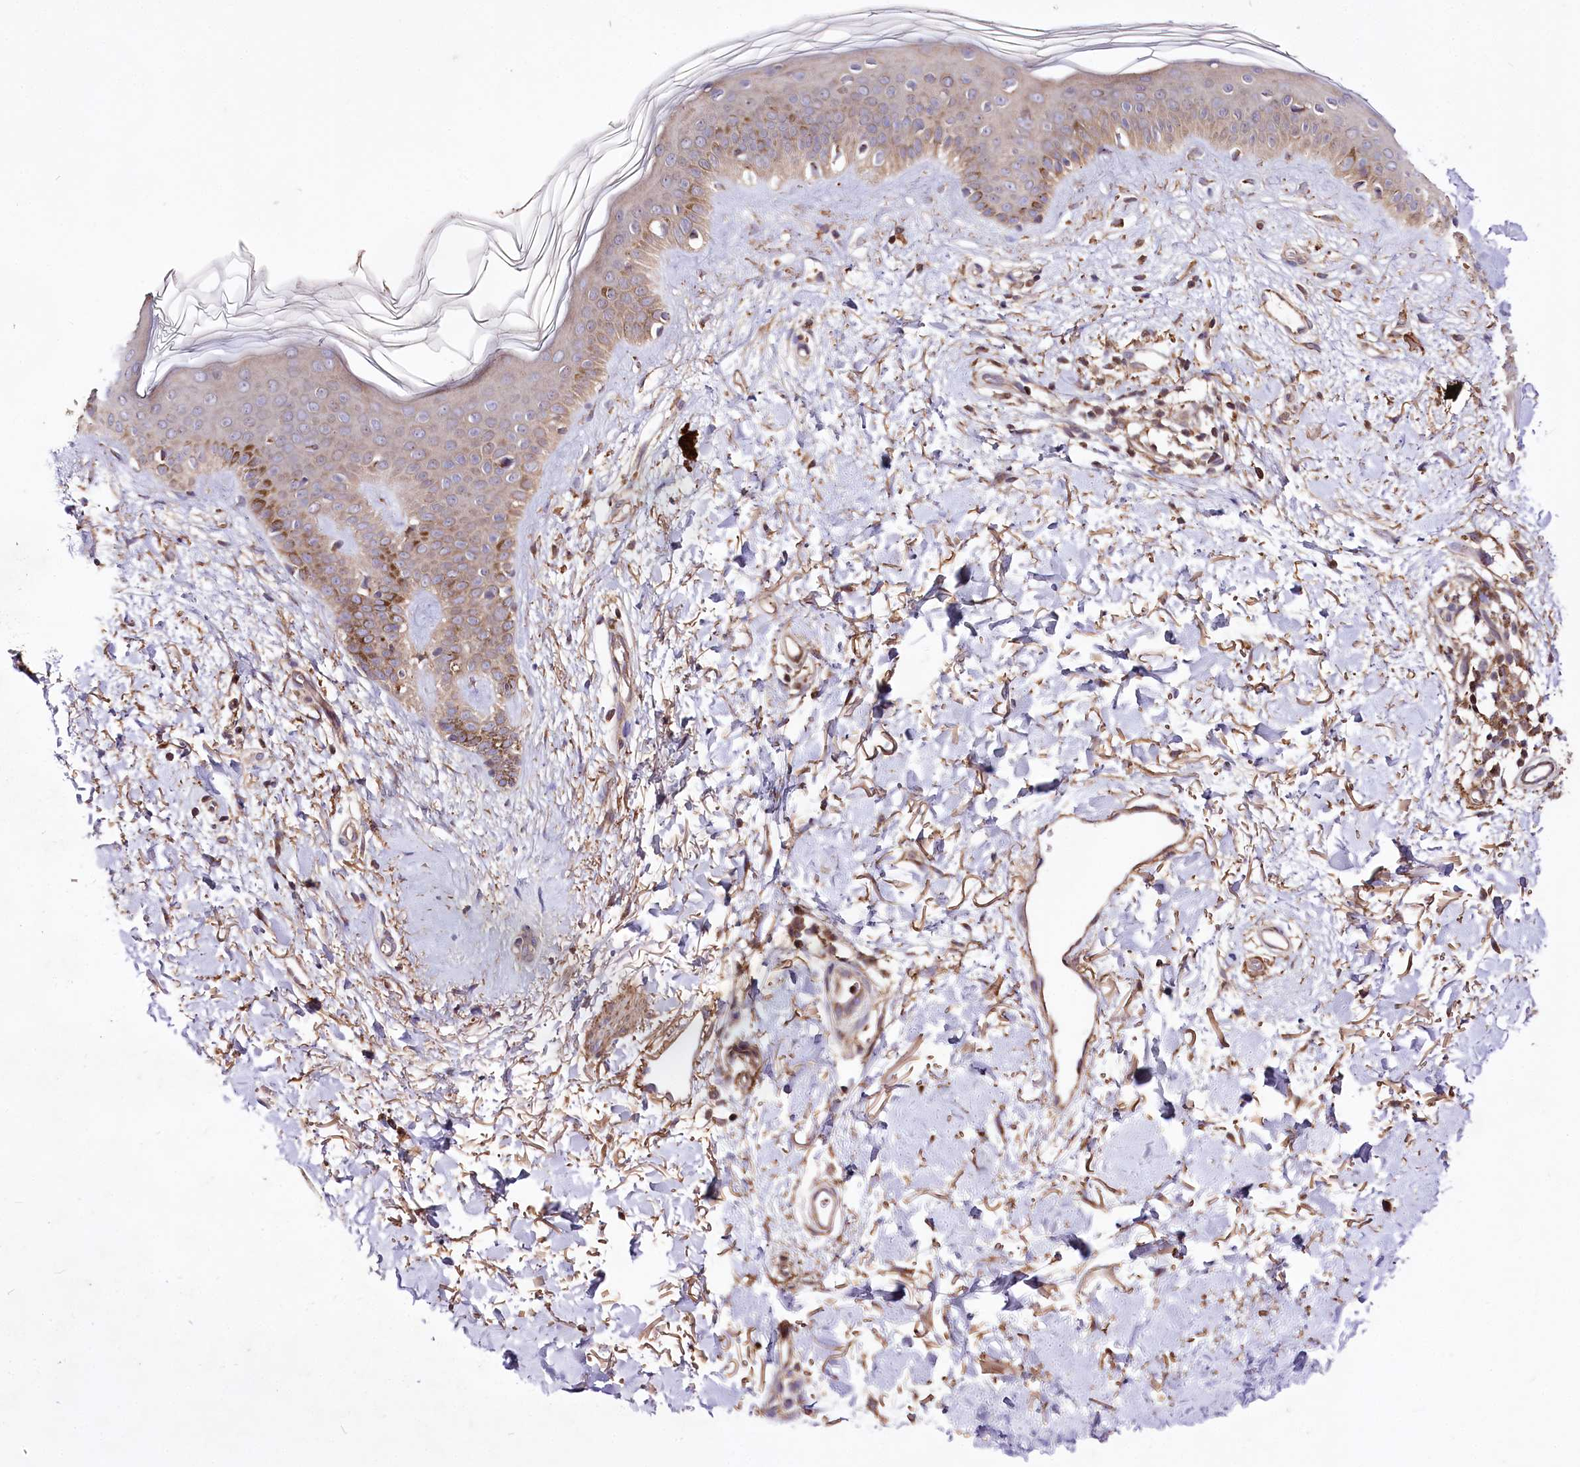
{"staining": {"intensity": "moderate", "quantity": ">75%", "location": "cytoplasmic/membranous"}, "tissue": "skin", "cell_type": "Fibroblasts", "image_type": "normal", "snomed": [{"axis": "morphology", "description": "Normal tissue, NOS"}, {"axis": "topography", "description": "Skin"}], "caption": "Moderate cytoplasmic/membranous staining for a protein is present in approximately >75% of fibroblasts of unremarkable skin using immunohistochemistry.", "gene": "WWC1", "patient": {"sex": "female", "age": 58}}